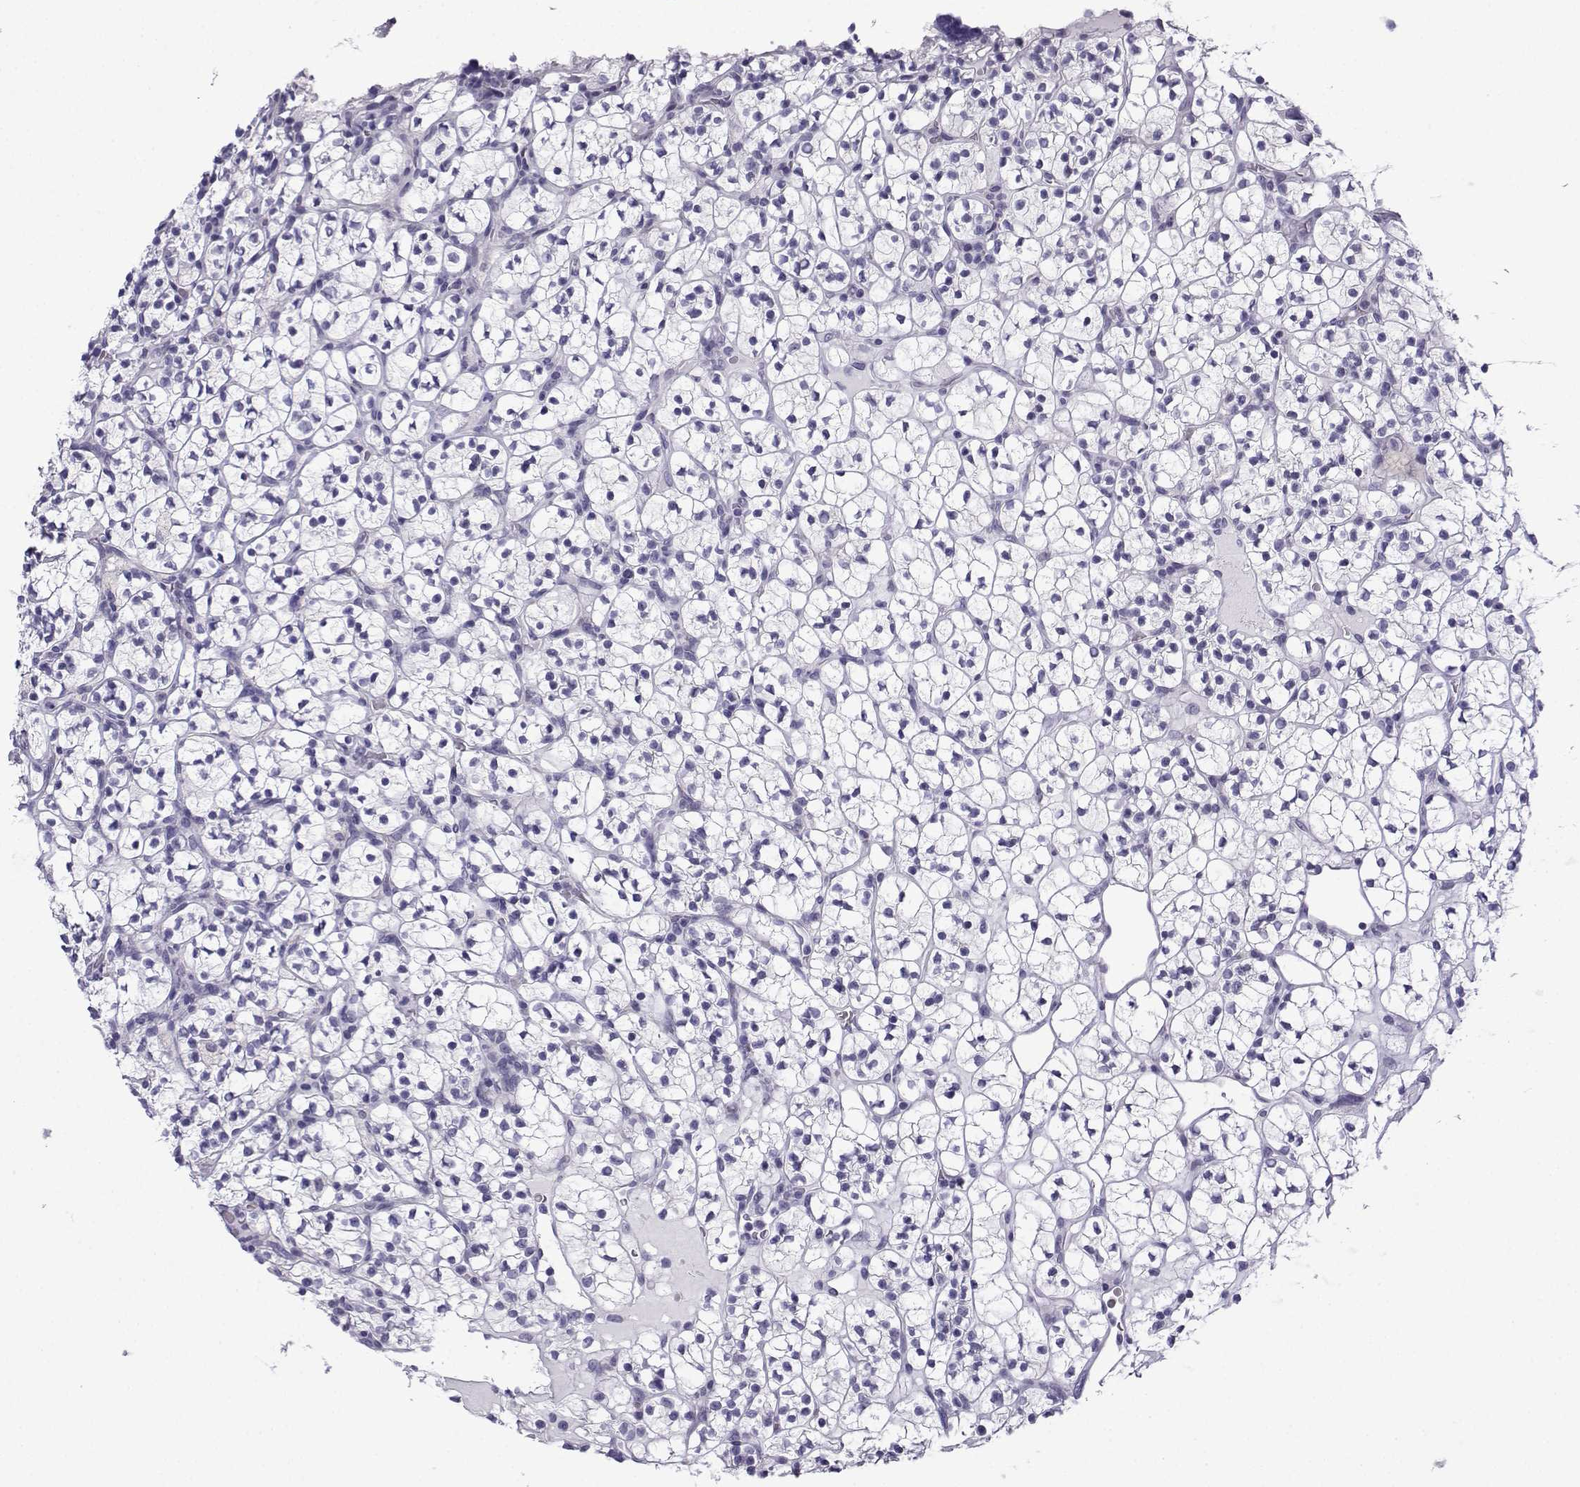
{"staining": {"intensity": "negative", "quantity": "none", "location": "none"}, "tissue": "renal cancer", "cell_type": "Tumor cells", "image_type": "cancer", "snomed": [{"axis": "morphology", "description": "Adenocarcinoma, NOS"}, {"axis": "topography", "description": "Kidney"}], "caption": "Renal adenocarcinoma was stained to show a protein in brown. There is no significant expression in tumor cells.", "gene": "ACRBP", "patient": {"sex": "female", "age": 89}}